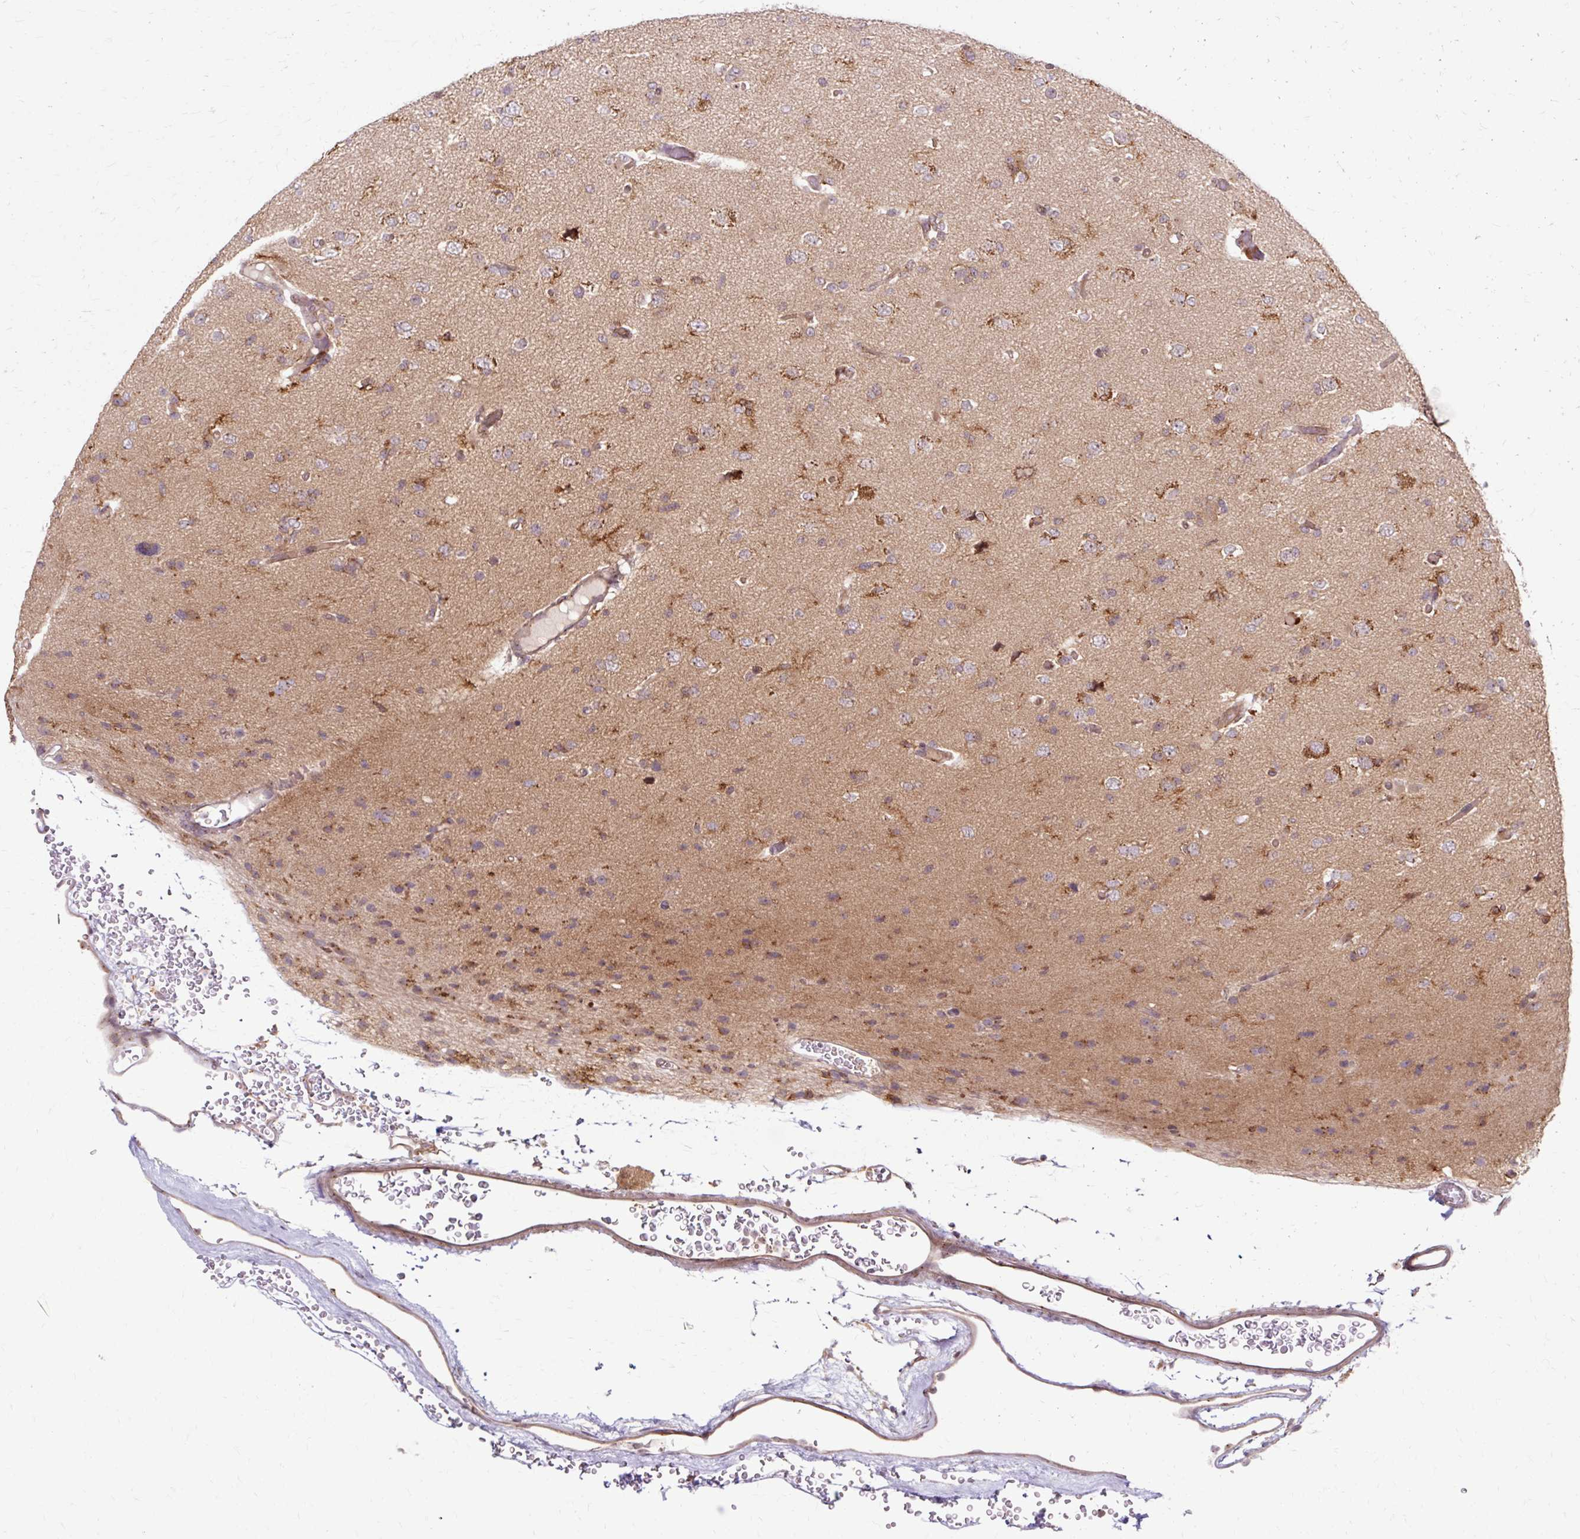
{"staining": {"intensity": "moderate", "quantity": "<25%", "location": "cytoplasmic/membranous"}, "tissue": "glioma", "cell_type": "Tumor cells", "image_type": "cancer", "snomed": [{"axis": "morphology", "description": "Glioma, malignant, Low grade"}, {"axis": "topography", "description": "Brain"}], "caption": "Glioma stained for a protein exhibits moderate cytoplasmic/membranous positivity in tumor cells.", "gene": "MZT2B", "patient": {"sex": "female", "age": 22}}